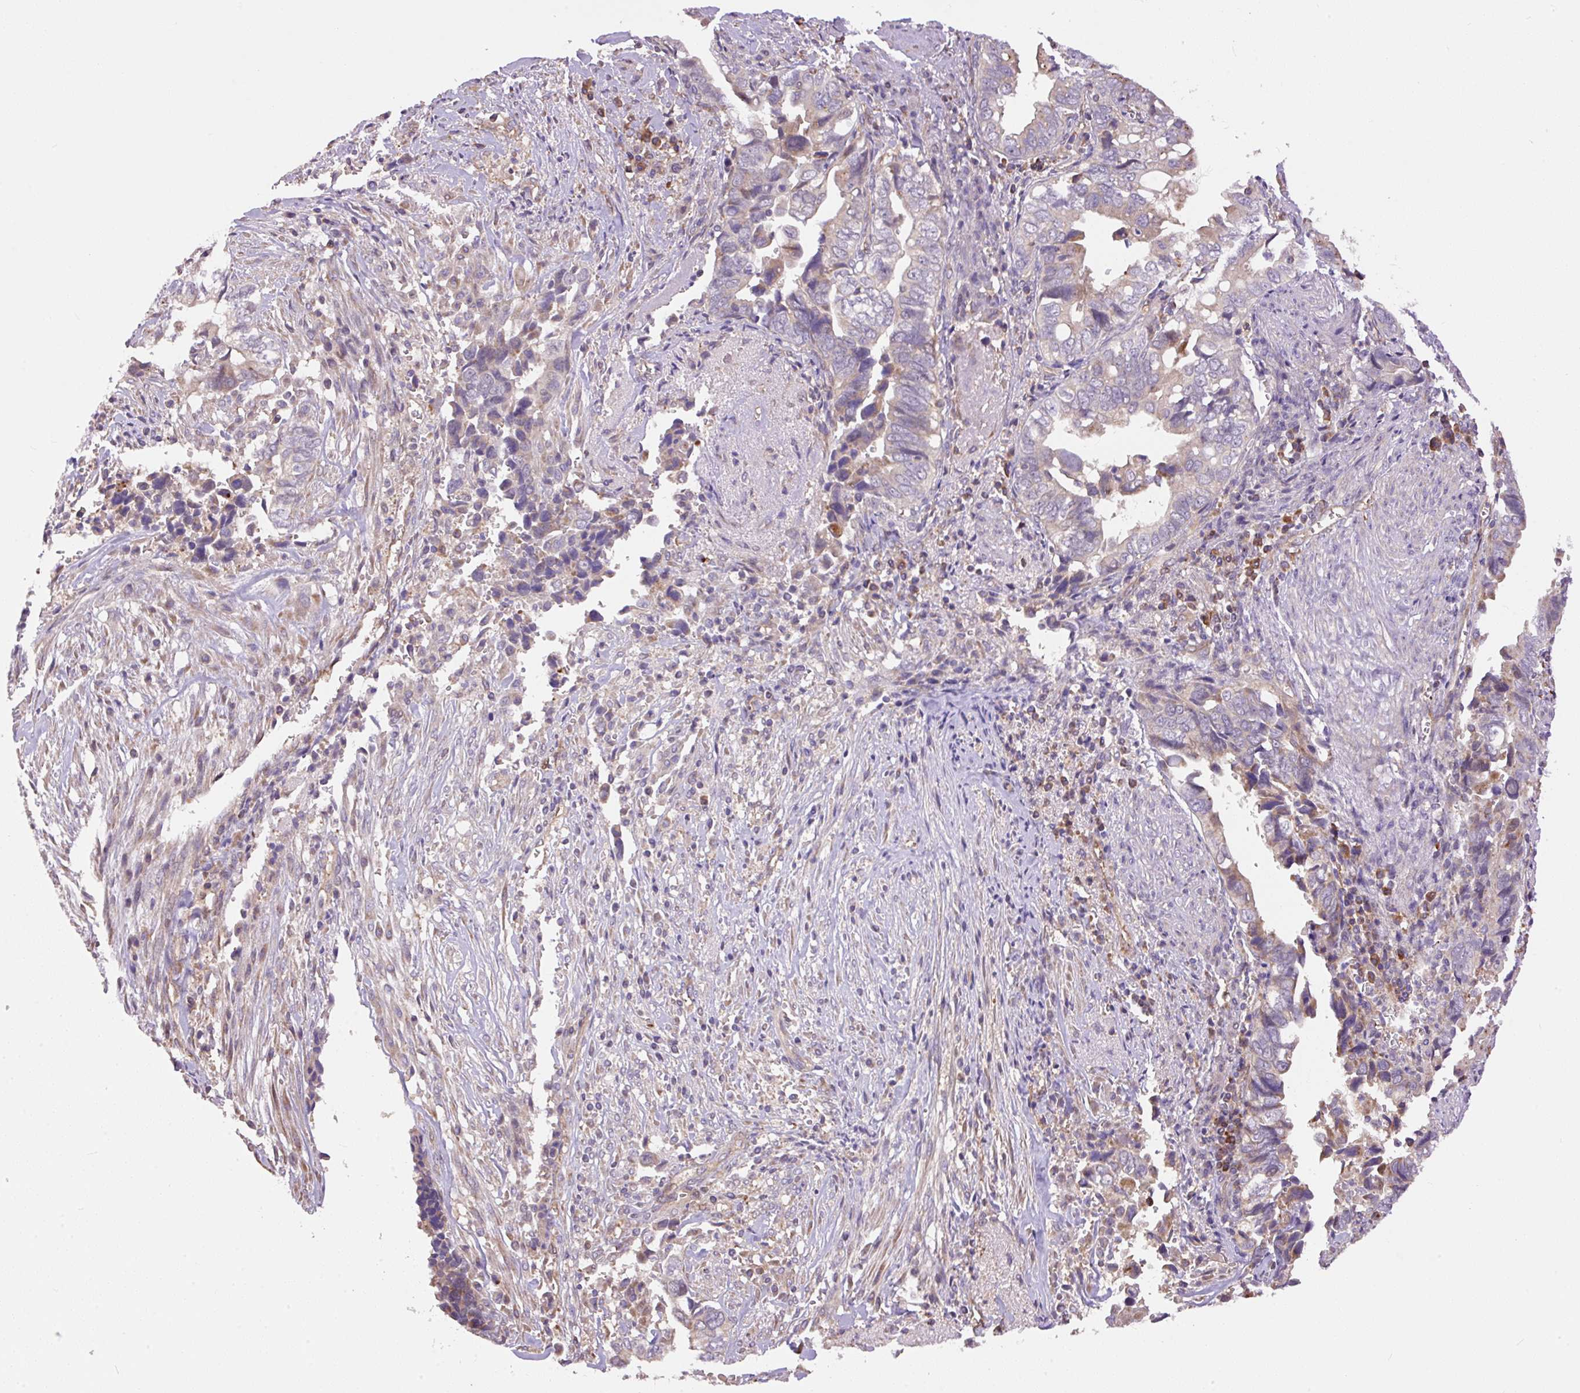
{"staining": {"intensity": "weak", "quantity": "25%-75%", "location": "cytoplasmic/membranous"}, "tissue": "liver cancer", "cell_type": "Tumor cells", "image_type": "cancer", "snomed": [{"axis": "morphology", "description": "Cholangiocarcinoma"}, {"axis": "topography", "description": "Liver"}], "caption": "Immunohistochemistry (IHC) of human liver cancer (cholangiocarcinoma) displays low levels of weak cytoplasmic/membranous positivity in approximately 25%-75% of tumor cells. The staining is performed using DAB (3,3'-diaminobenzidine) brown chromogen to label protein expression. The nuclei are counter-stained blue using hematoxylin.", "gene": "PPME1", "patient": {"sex": "female", "age": 79}}